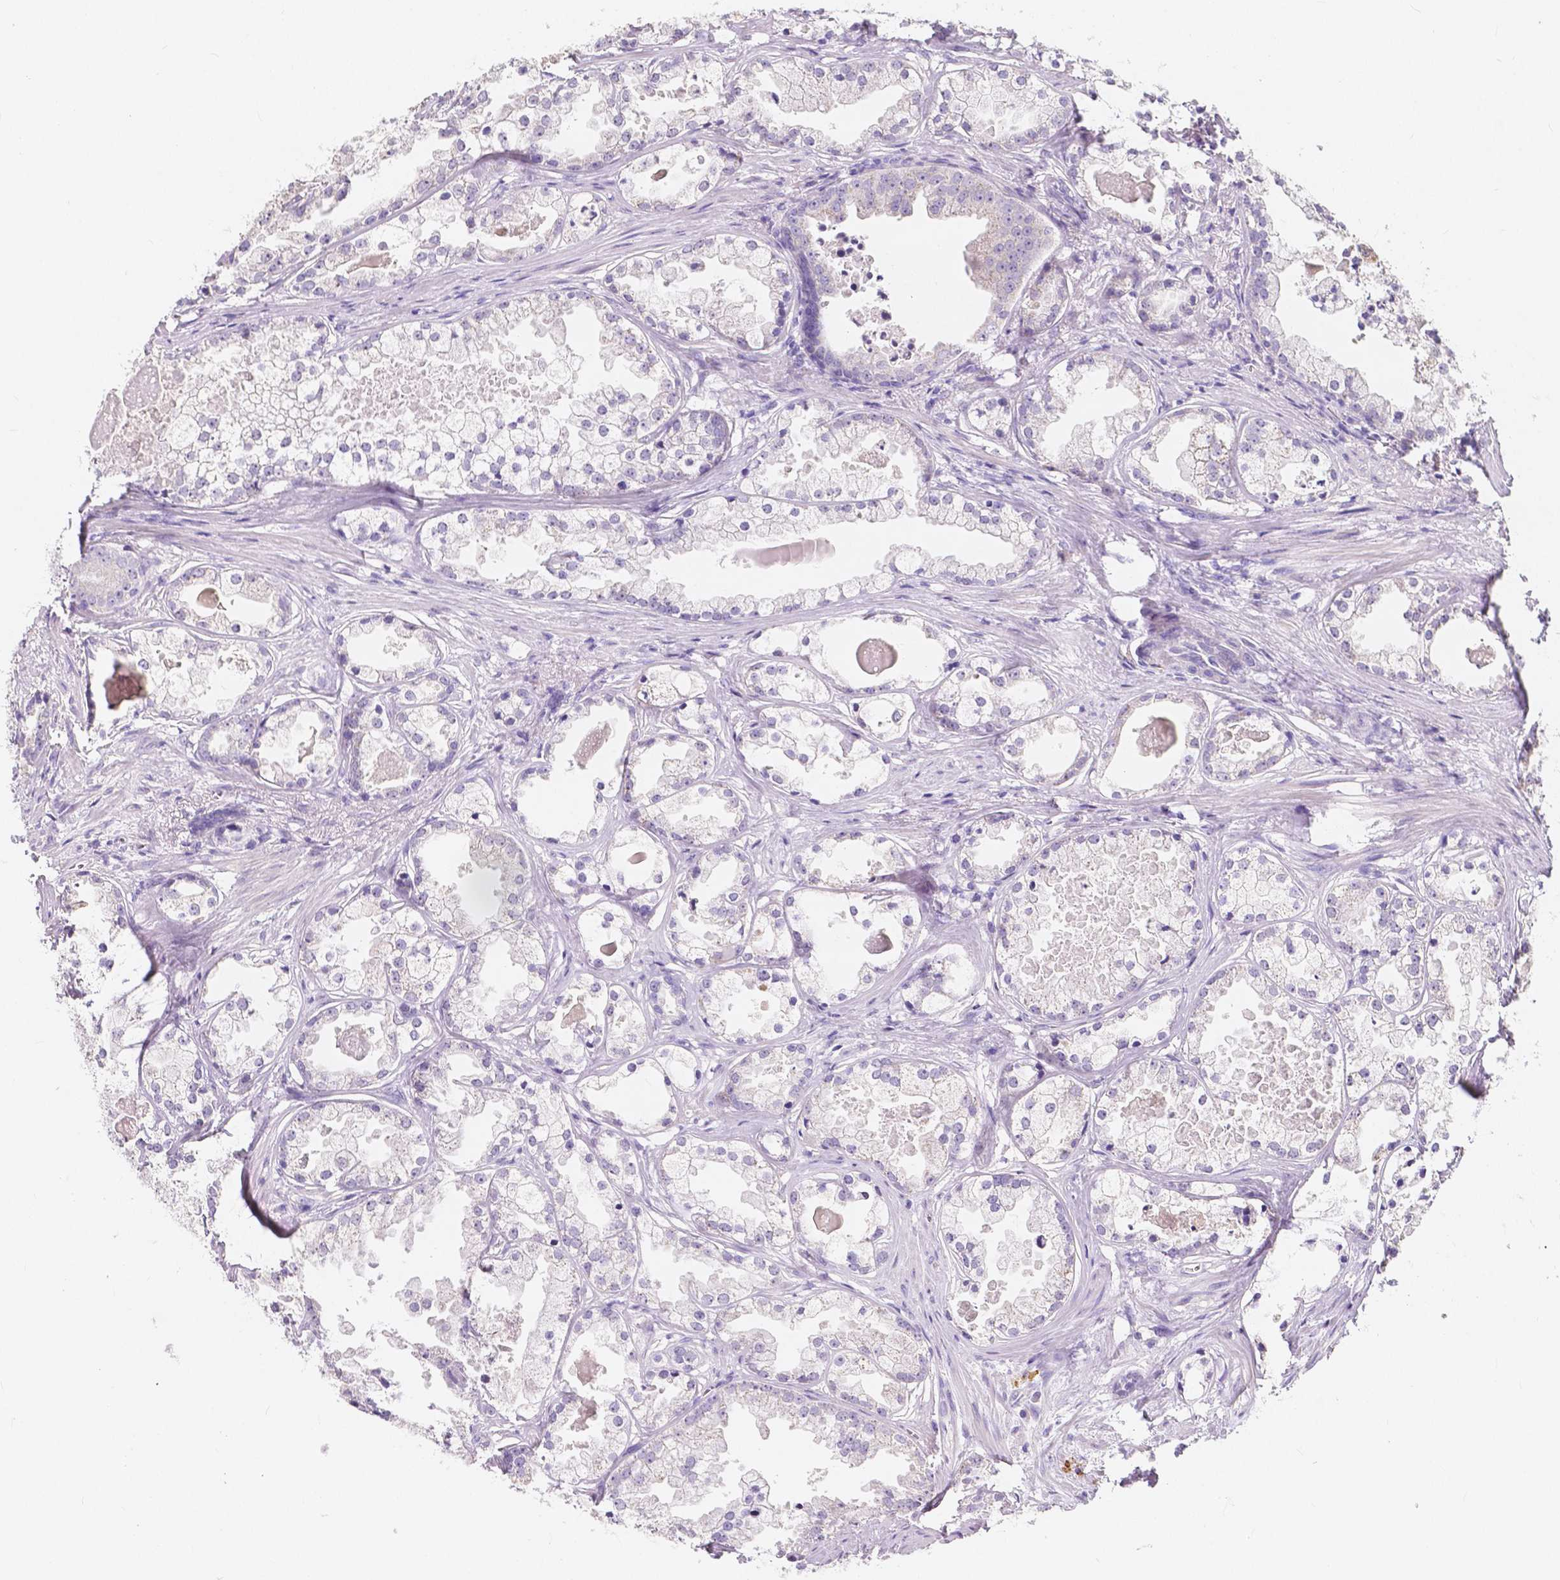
{"staining": {"intensity": "negative", "quantity": "none", "location": "none"}, "tissue": "prostate cancer", "cell_type": "Tumor cells", "image_type": "cancer", "snomed": [{"axis": "morphology", "description": "Adenocarcinoma, Low grade"}, {"axis": "topography", "description": "Prostate"}], "caption": "The photomicrograph reveals no staining of tumor cells in prostate low-grade adenocarcinoma. The staining is performed using DAB (3,3'-diaminobenzidine) brown chromogen with nuclei counter-stained in using hematoxylin.", "gene": "ACP5", "patient": {"sex": "male", "age": 65}}